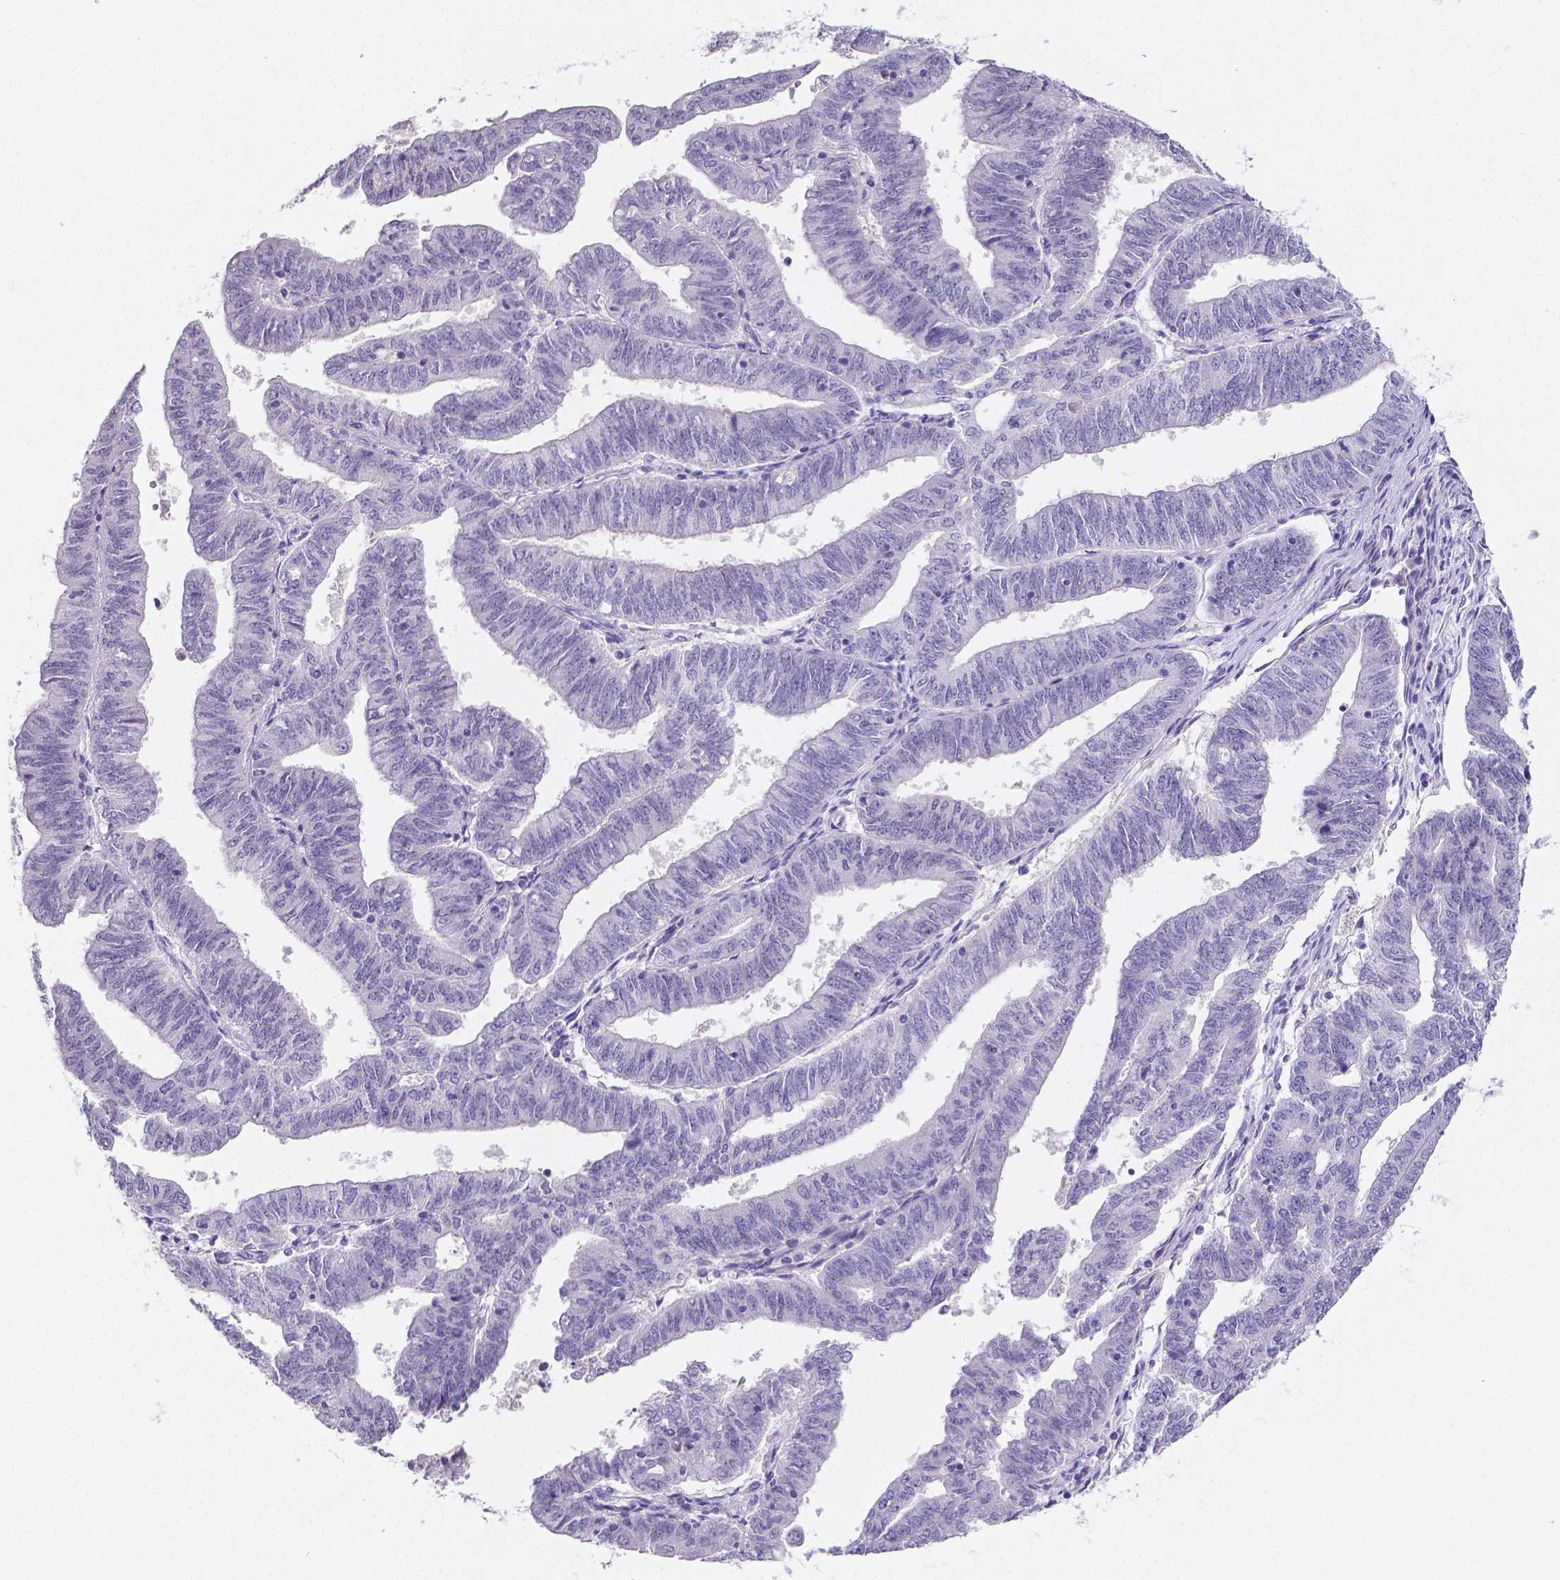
{"staining": {"intensity": "negative", "quantity": "none", "location": "none"}, "tissue": "endometrial cancer", "cell_type": "Tumor cells", "image_type": "cancer", "snomed": [{"axis": "morphology", "description": "Adenocarcinoma, NOS"}, {"axis": "topography", "description": "Endometrium"}], "caption": "Immunohistochemistry (IHC) photomicrograph of neoplastic tissue: endometrial cancer stained with DAB reveals no significant protein expression in tumor cells. (Brightfield microscopy of DAB (3,3'-diaminobenzidine) IHC at high magnification).", "gene": "SATB2", "patient": {"sex": "female", "age": 82}}